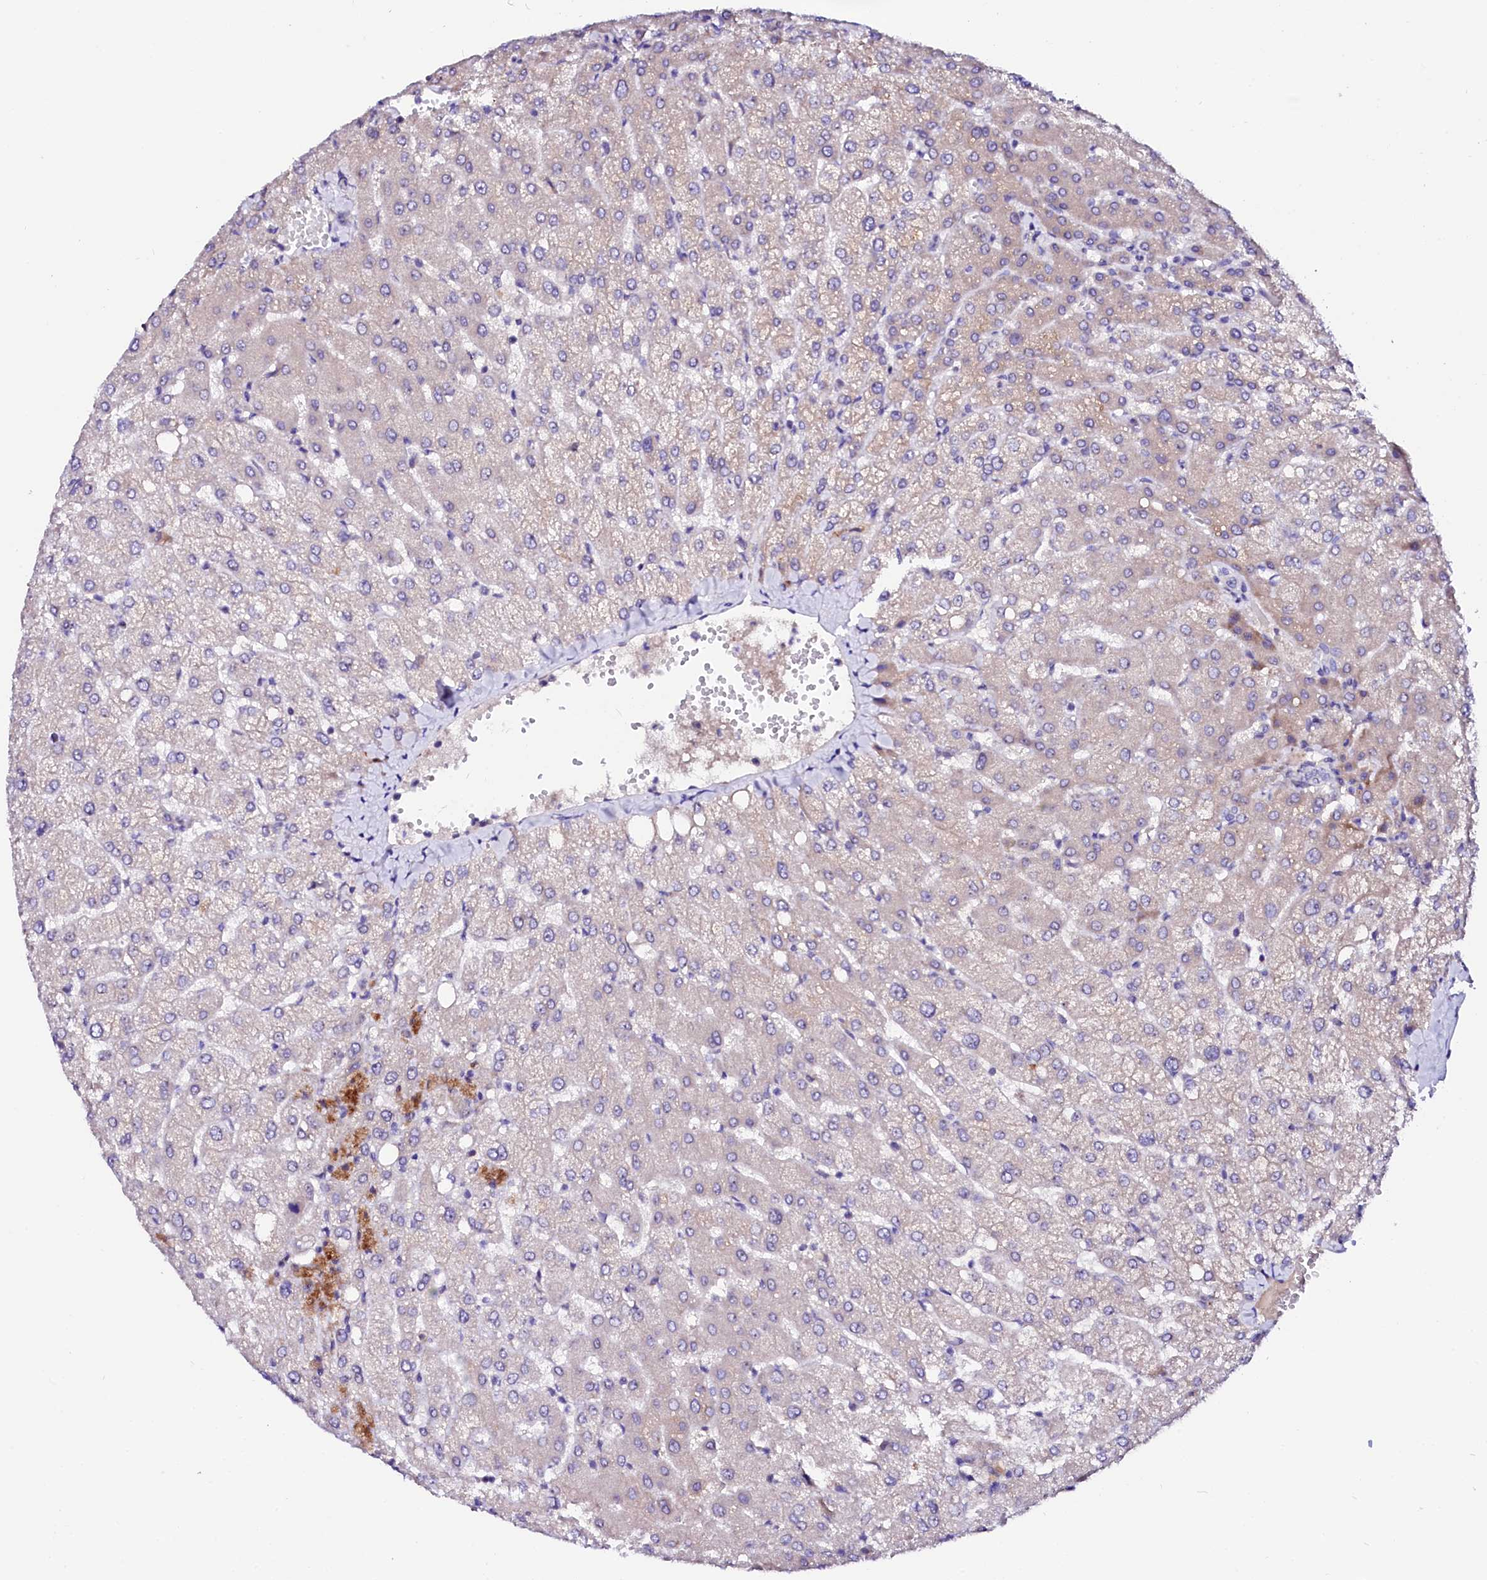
{"staining": {"intensity": "negative", "quantity": "none", "location": "none"}, "tissue": "liver", "cell_type": "Cholangiocytes", "image_type": "normal", "snomed": [{"axis": "morphology", "description": "Normal tissue, NOS"}, {"axis": "topography", "description": "Liver"}], "caption": "Unremarkable liver was stained to show a protein in brown. There is no significant staining in cholangiocytes.", "gene": "BTBD16", "patient": {"sex": "female", "age": 54}}